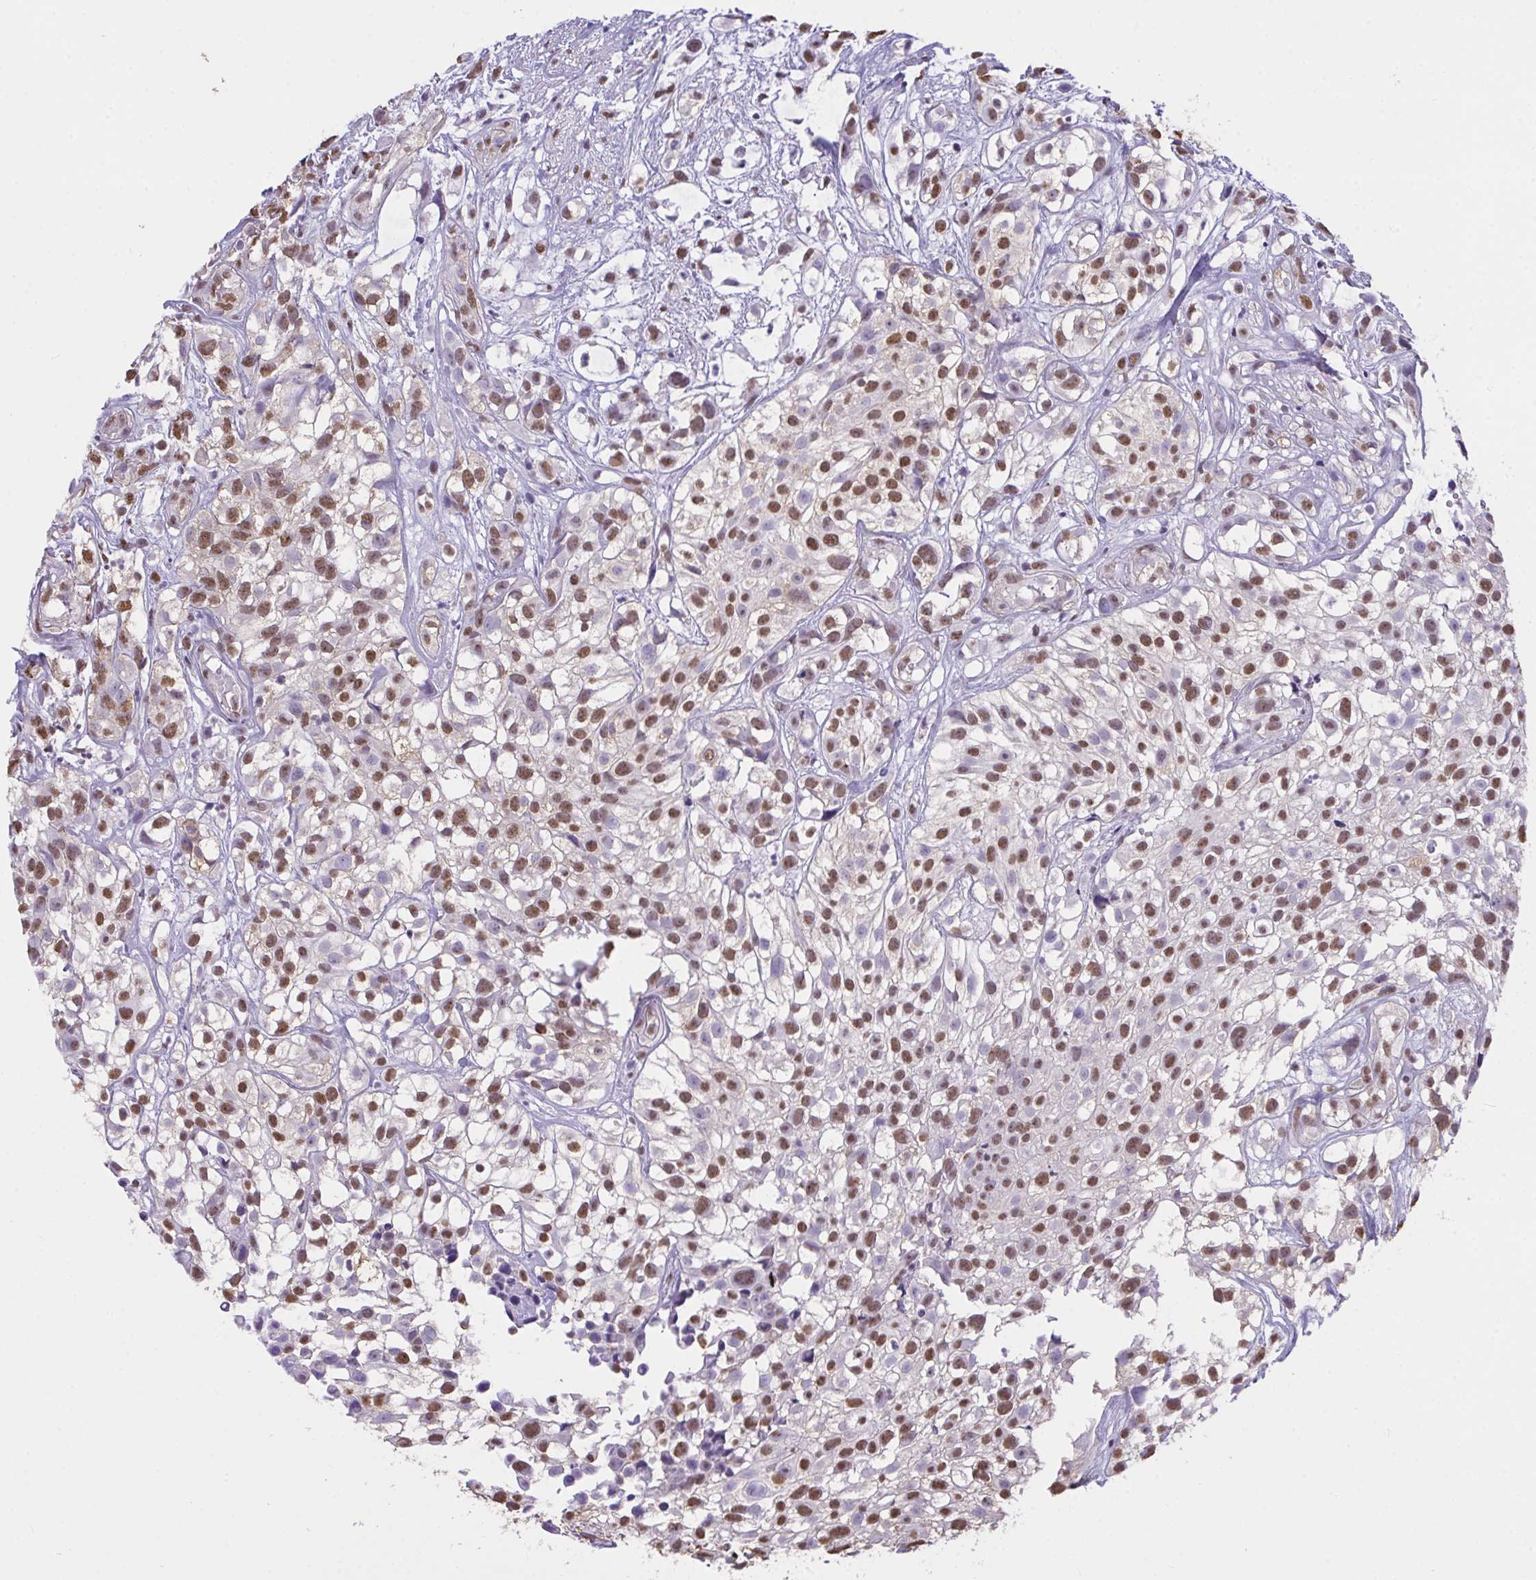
{"staining": {"intensity": "moderate", "quantity": ">75%", "location": "nuclear"}, "tissue": "urothelial cancer", "cell_type": "Tumor cells", "image_type": "cancer", "snomed": [{"axis": "morphology", "description": "Urothelial carcinoma, High grade"}, {"axis": "topography", "description": "Urinary bladder"}], "caption": "DAB (3,3'-diaminobenzidine) immunohistochemical staining of urothelial carcinoma (high-grade) exhibits moderate nuclear protein expression in about >75% of tumor cells.", "gene": "SEMA6B", "patient": {"sex": "male", "age": 56}}